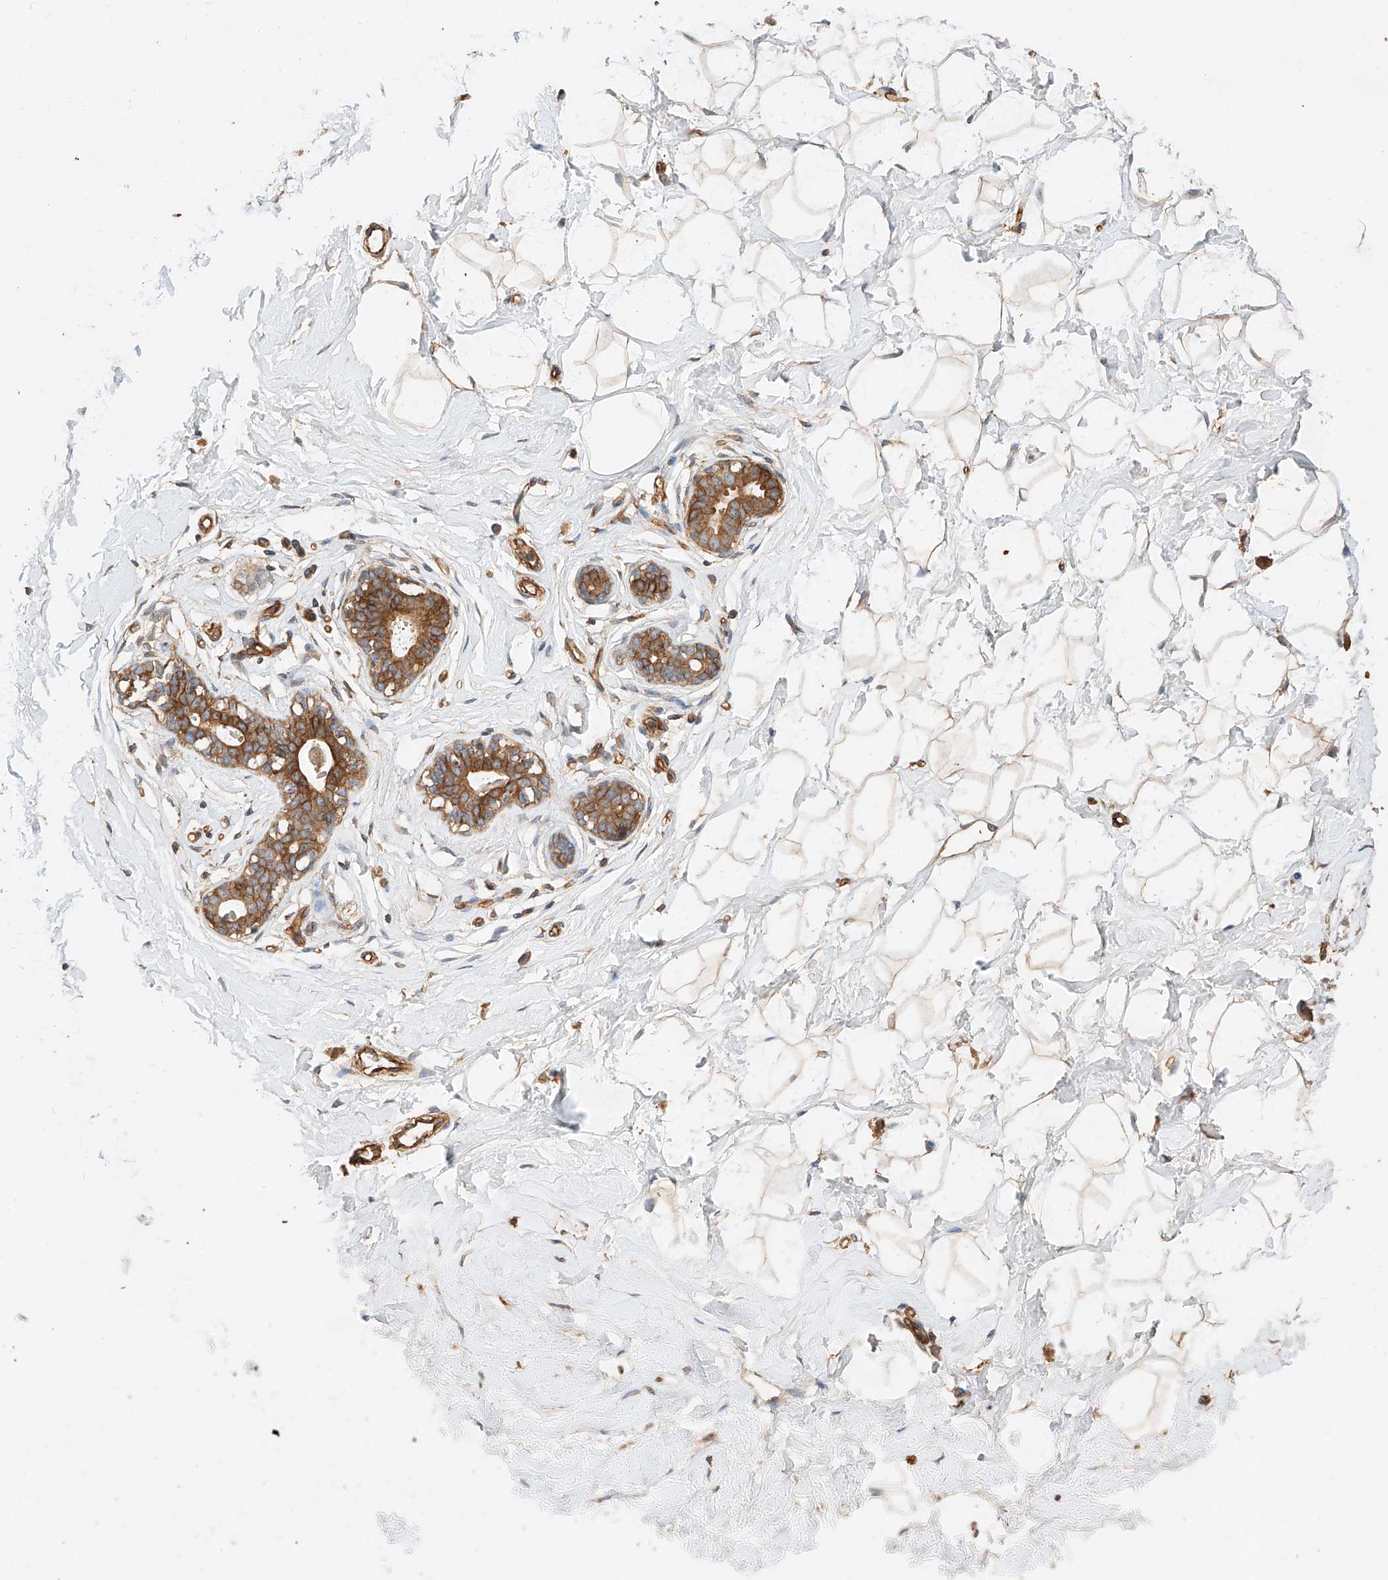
{"staining": {"intensity": "moderate", "quantity": "25%-75%", "location": "cytoplasmic/membranous"}, "tissue": "breast", "cell_type": "Adipocytes", "image_type": "normal", "snomed": [{"axis": "morphology", "description": "Normal tissue, NOS"}, {"axis": "morphology", "description": "Adenoma, NOS"}, {"axis": "topography", "description": "Breast"}], "caption": "Protein staining demonstrates moderate cytoplasmic/membranous staining in approximately 25%-75% of adipocytes in unremarkable breast.", "gene": "GHDC", "patient": {"sex": "female", "age": 23}}